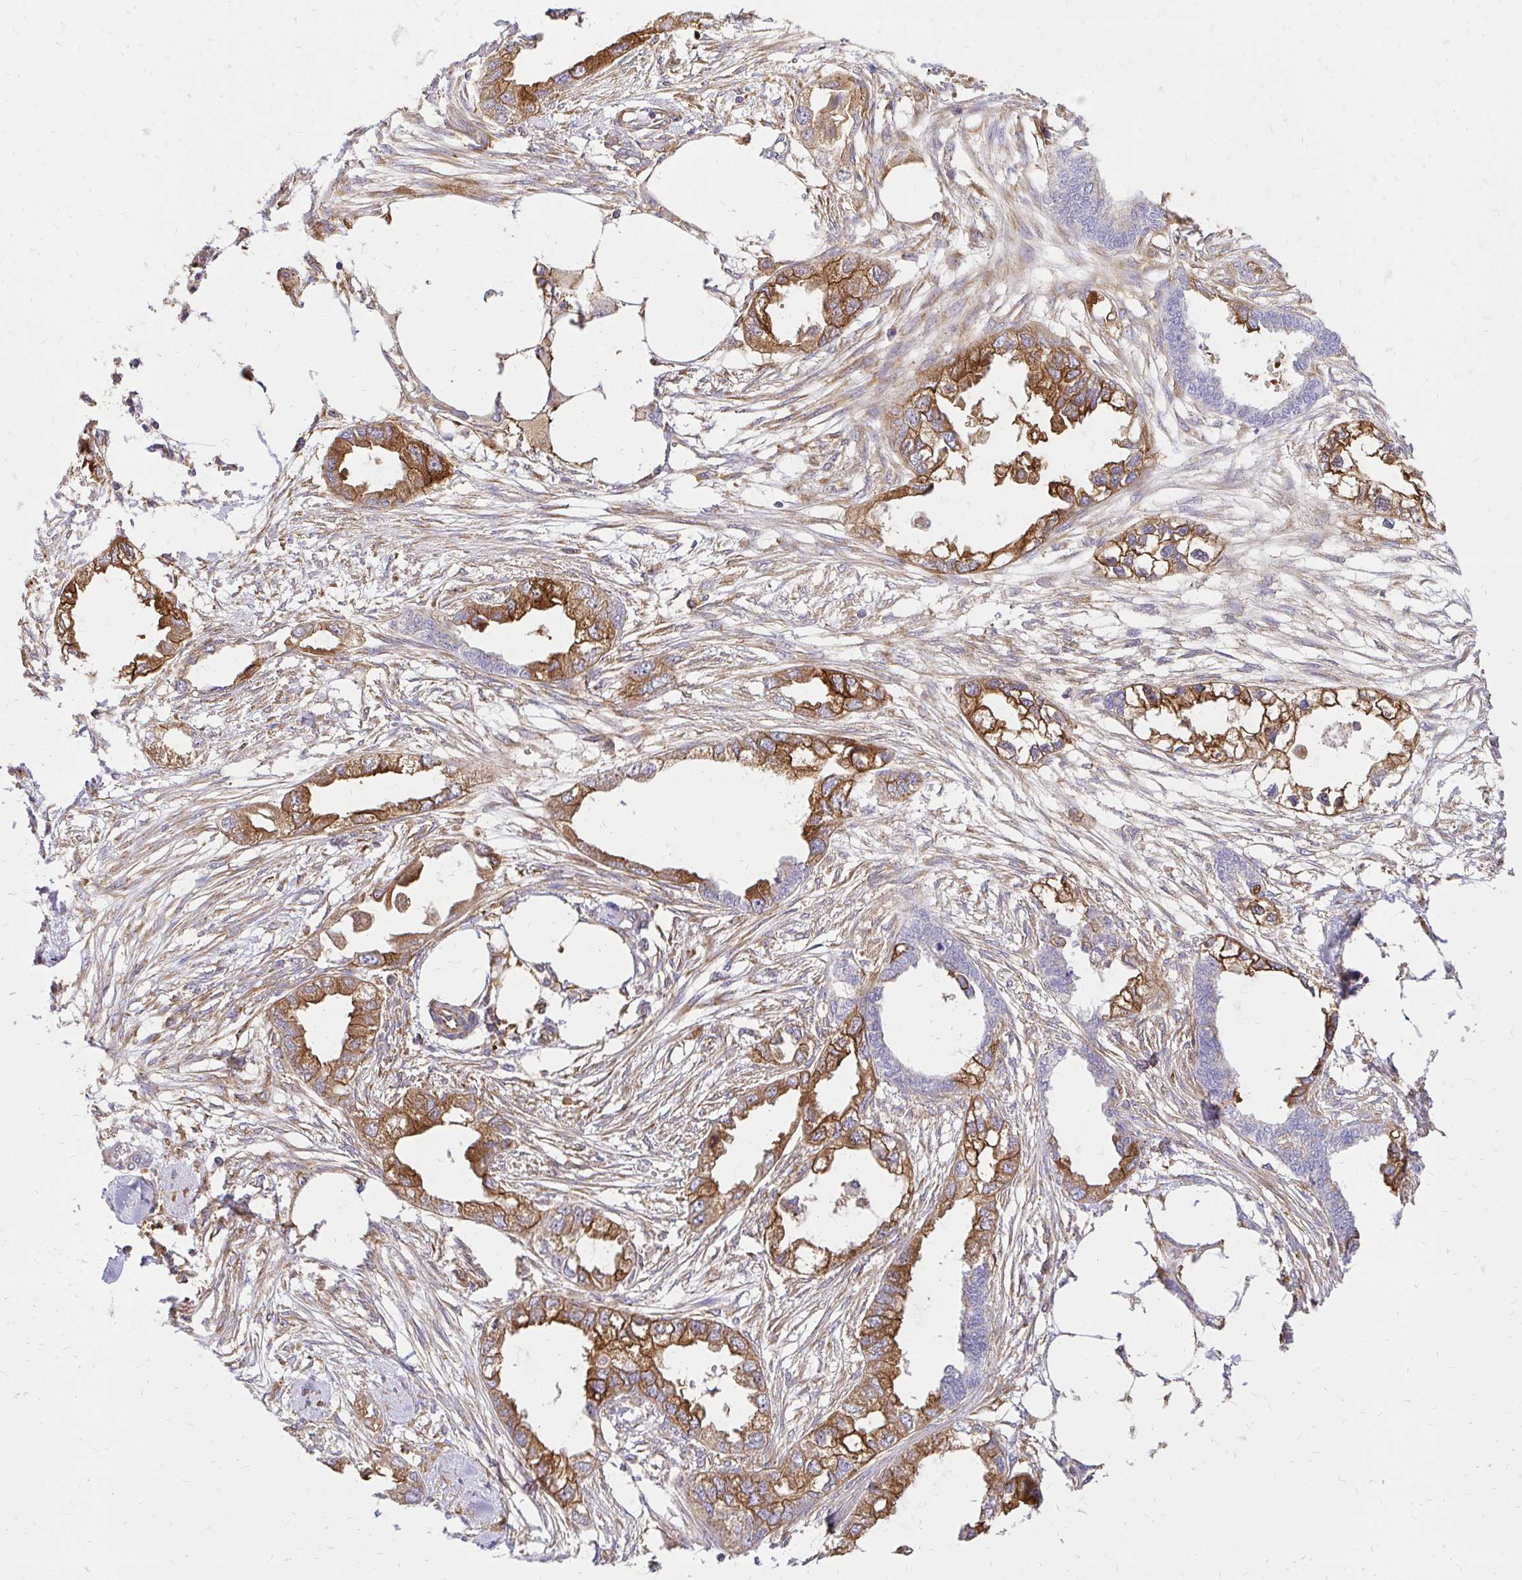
{"staining": {"intensity": "strong", "quantity": ">75%", "location": "cytoplasmic/membranous"}, "tissue": "endometrial cancer", "cell_type": "Tumor cells", "image_type": "cancer", "snomed": [{"axis": "morphology", "description": "Adenocarcinoma, NOS"}, {"axis": "morphology", "description": "Adenocarcinoma, metastatic, NOS"}, {"axis": "topography", "description": "Adipose tissue"}, {"axis": "topography", "description": "Endometrium"}], "caption": "Protein staining displays strong cytoplasmic/membranous expression in about >75% of tumor cells in adenocarcinoma (endometrial).", "gene": "ABCB10", "patient": {"sex": "female", "age": 67}}